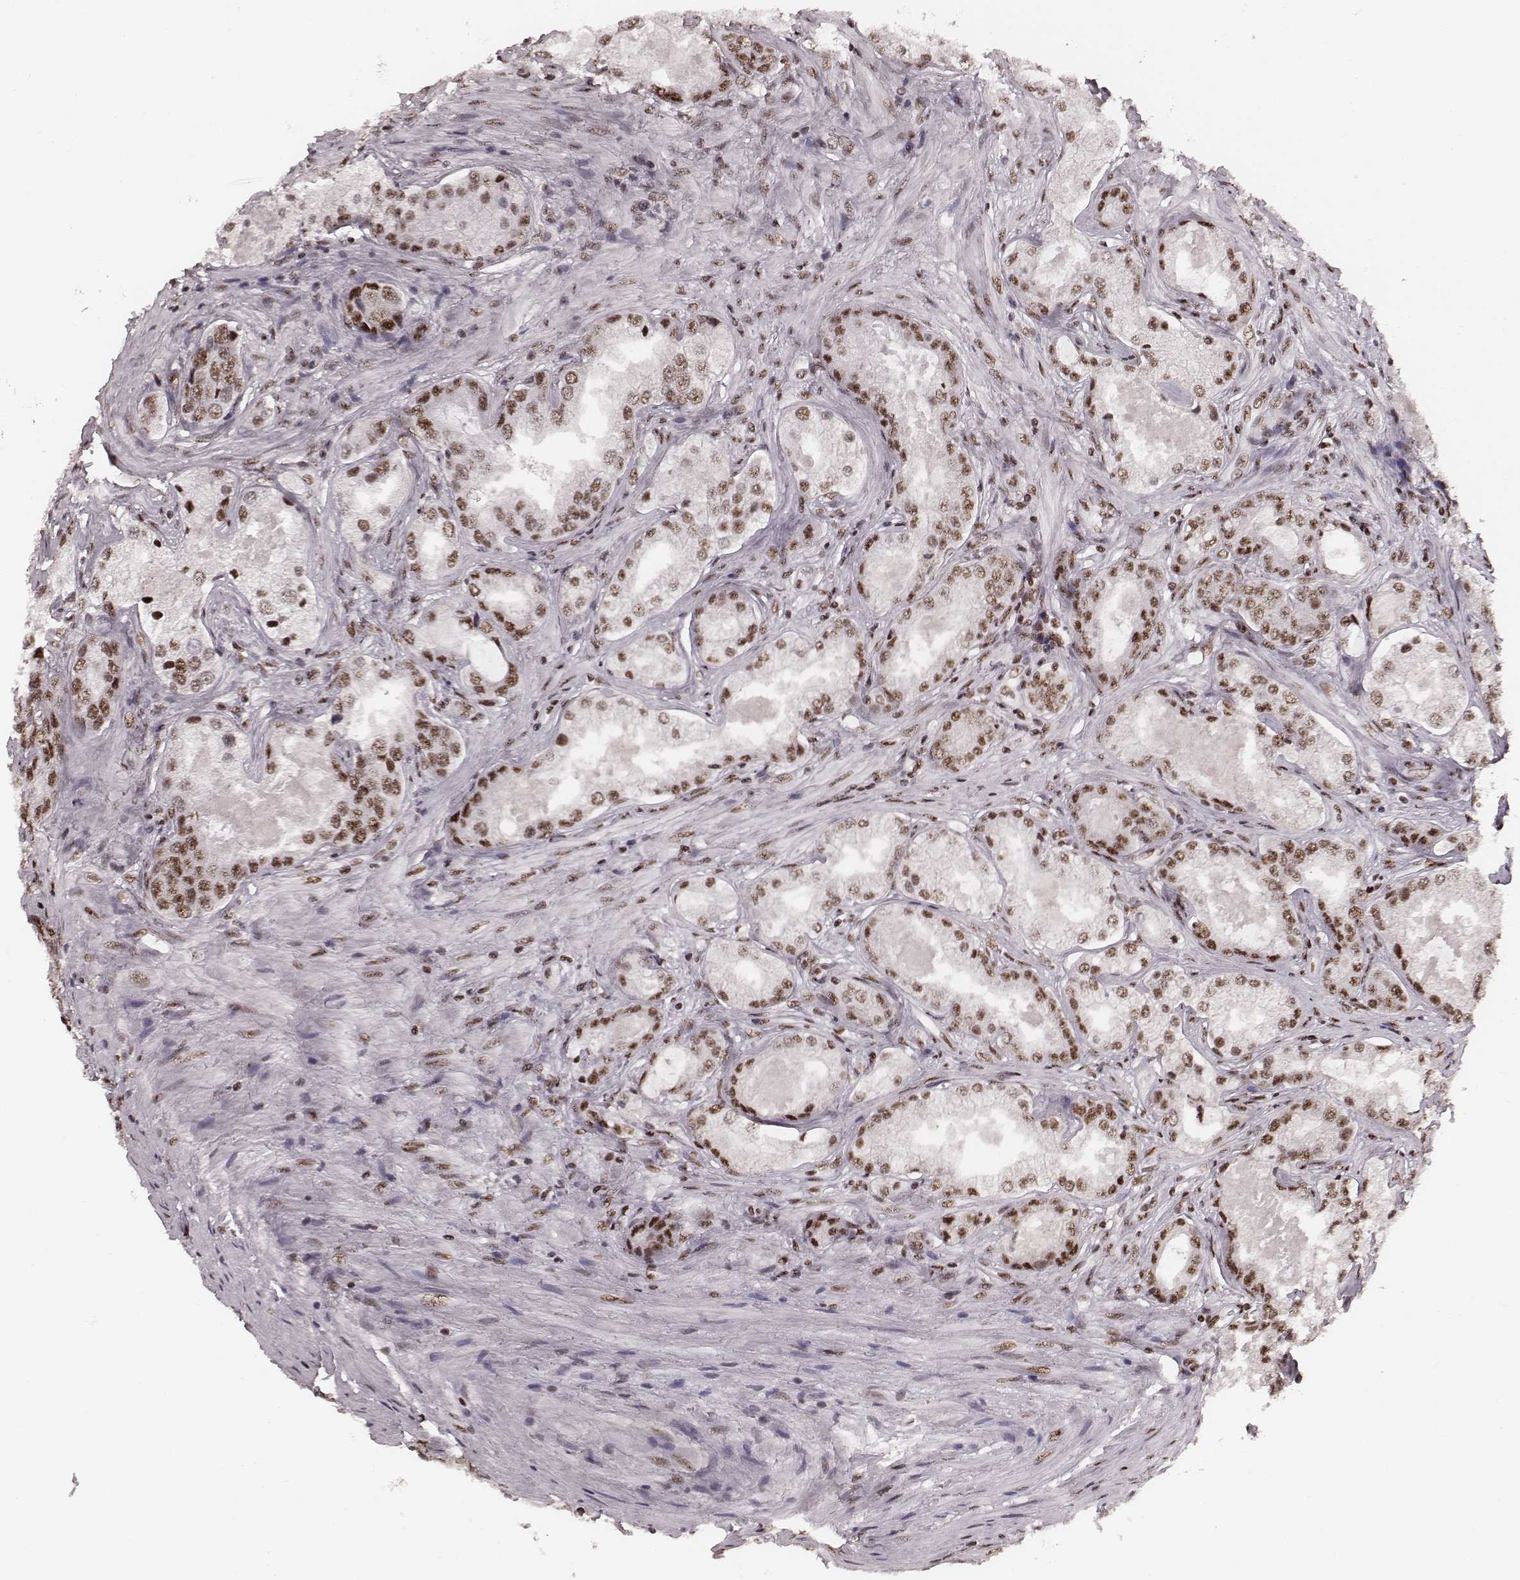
{"staining": {"intensity": "moderate", "quantity": ">75%", "location": "nuclear"}, "tissue": "prostate cancer", "cell_type": "Tumor cells", "image_type": "cancer", "snomed": [{"axis": "morphology", "description": "Adenocarcinoma, Low grade"}, {"axis": "topography", "description": "Prostate"}], "caption": "Brown immunohistochemical staining in prostate low-grade adenocarcinoma displays moderate nuclear positivity in approximately >75% of tumor cells.", "gene": "LUC7L", "patient": {"sex": "male", "age": 68}}